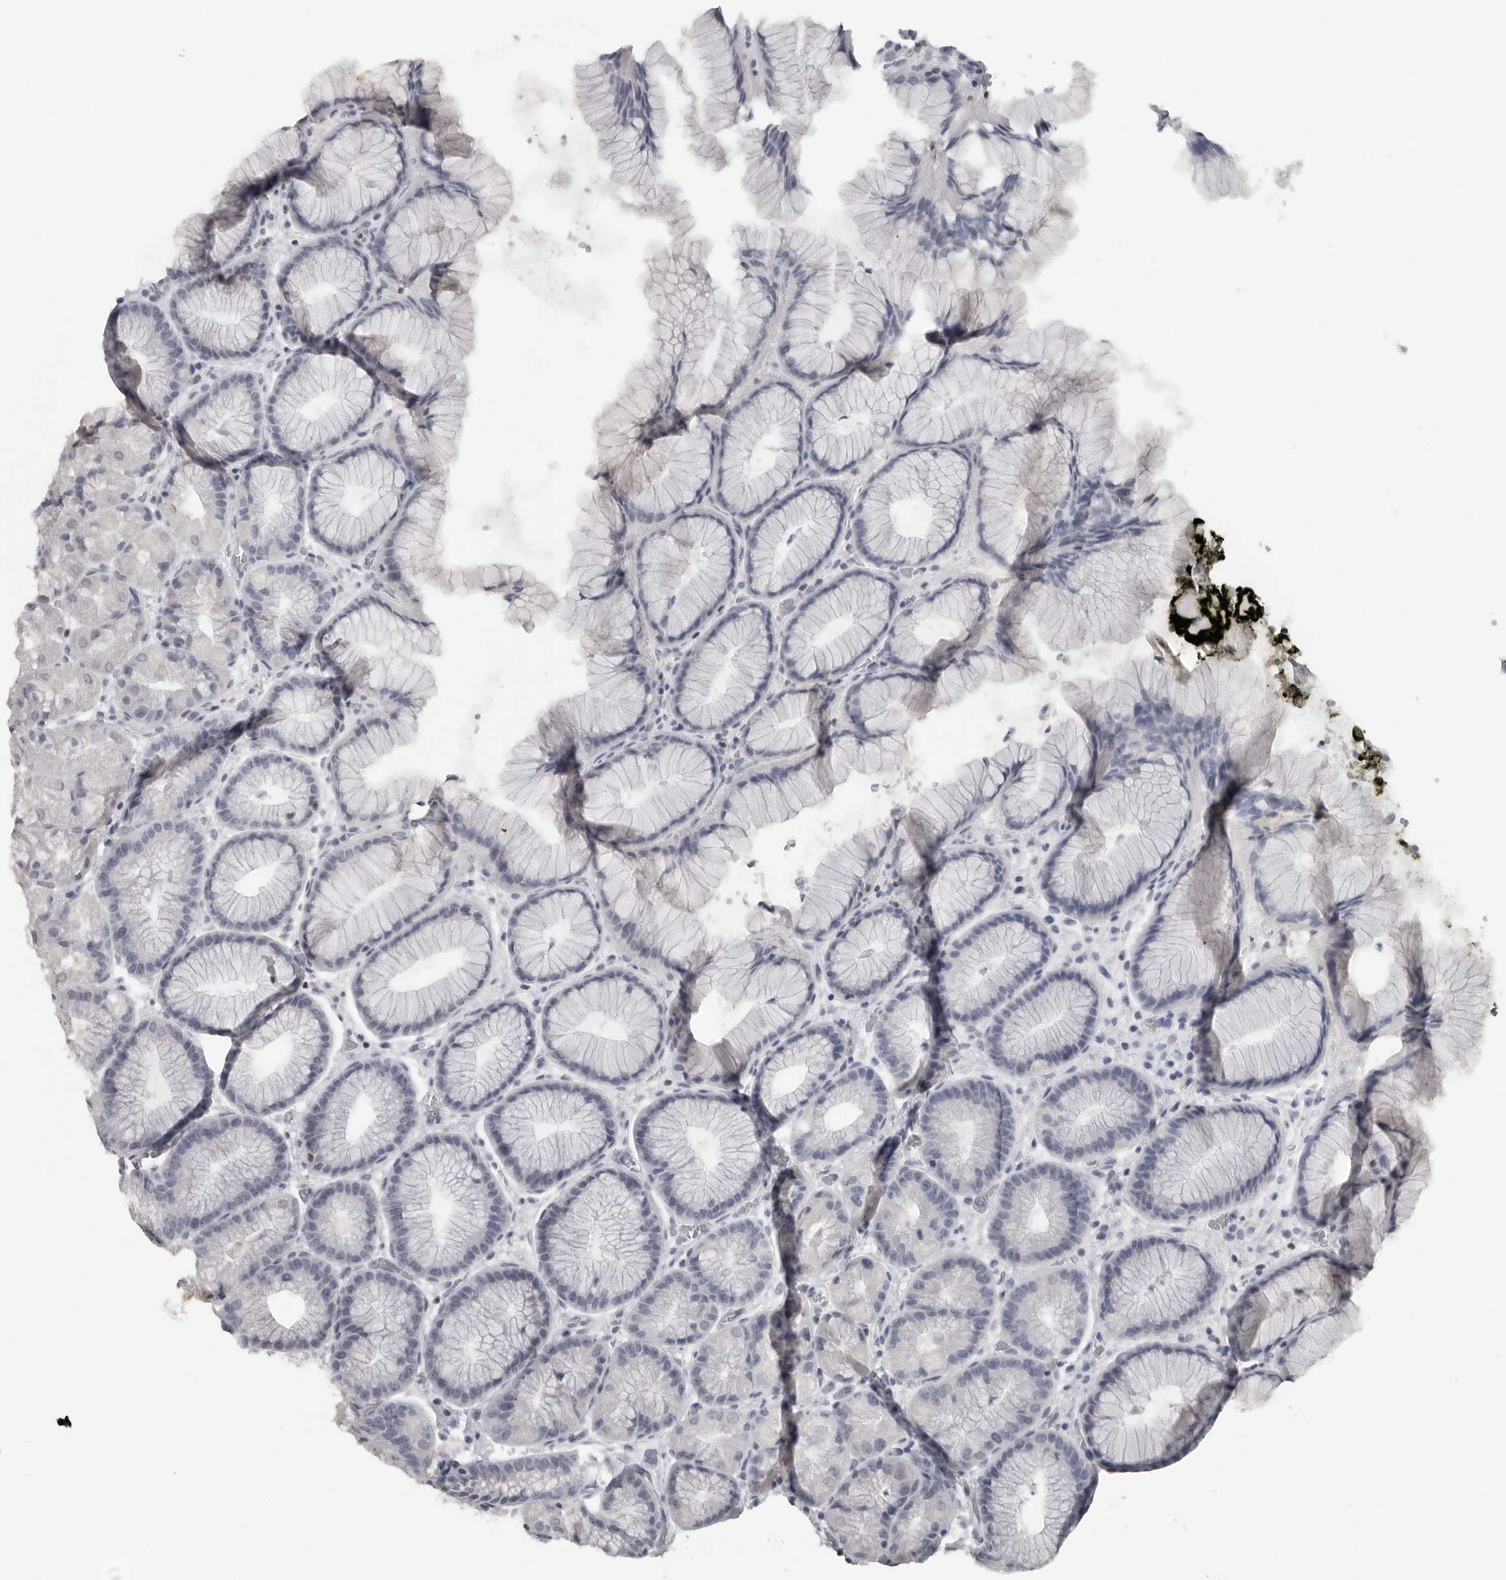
{"staining": {"intensity": "negative", "quantity": "none", "location": "none"}, "tissue": "stomach", "cell_type": "Glandular cells", "image_type": "normal", "snomed": [{"axis": "morphology", "description": "Normal tissue, NOS"}, {"axis": "topography", "description": "Stomach, upper"}, {"axis": "topography", "description": "Stomach"}], "caption": "A high-resolution image shows immunohistochemistry (IHC) staining of benign stomach, which reveals no significant positivity in glandular cells. The staining is performed using DAB (3,3'-diaminobenzidine) brown chromogen with nuclei counter-stained in using hematoxylin.", "gene": "SATB2", "patient": {"sex": "male", "age": 48}}